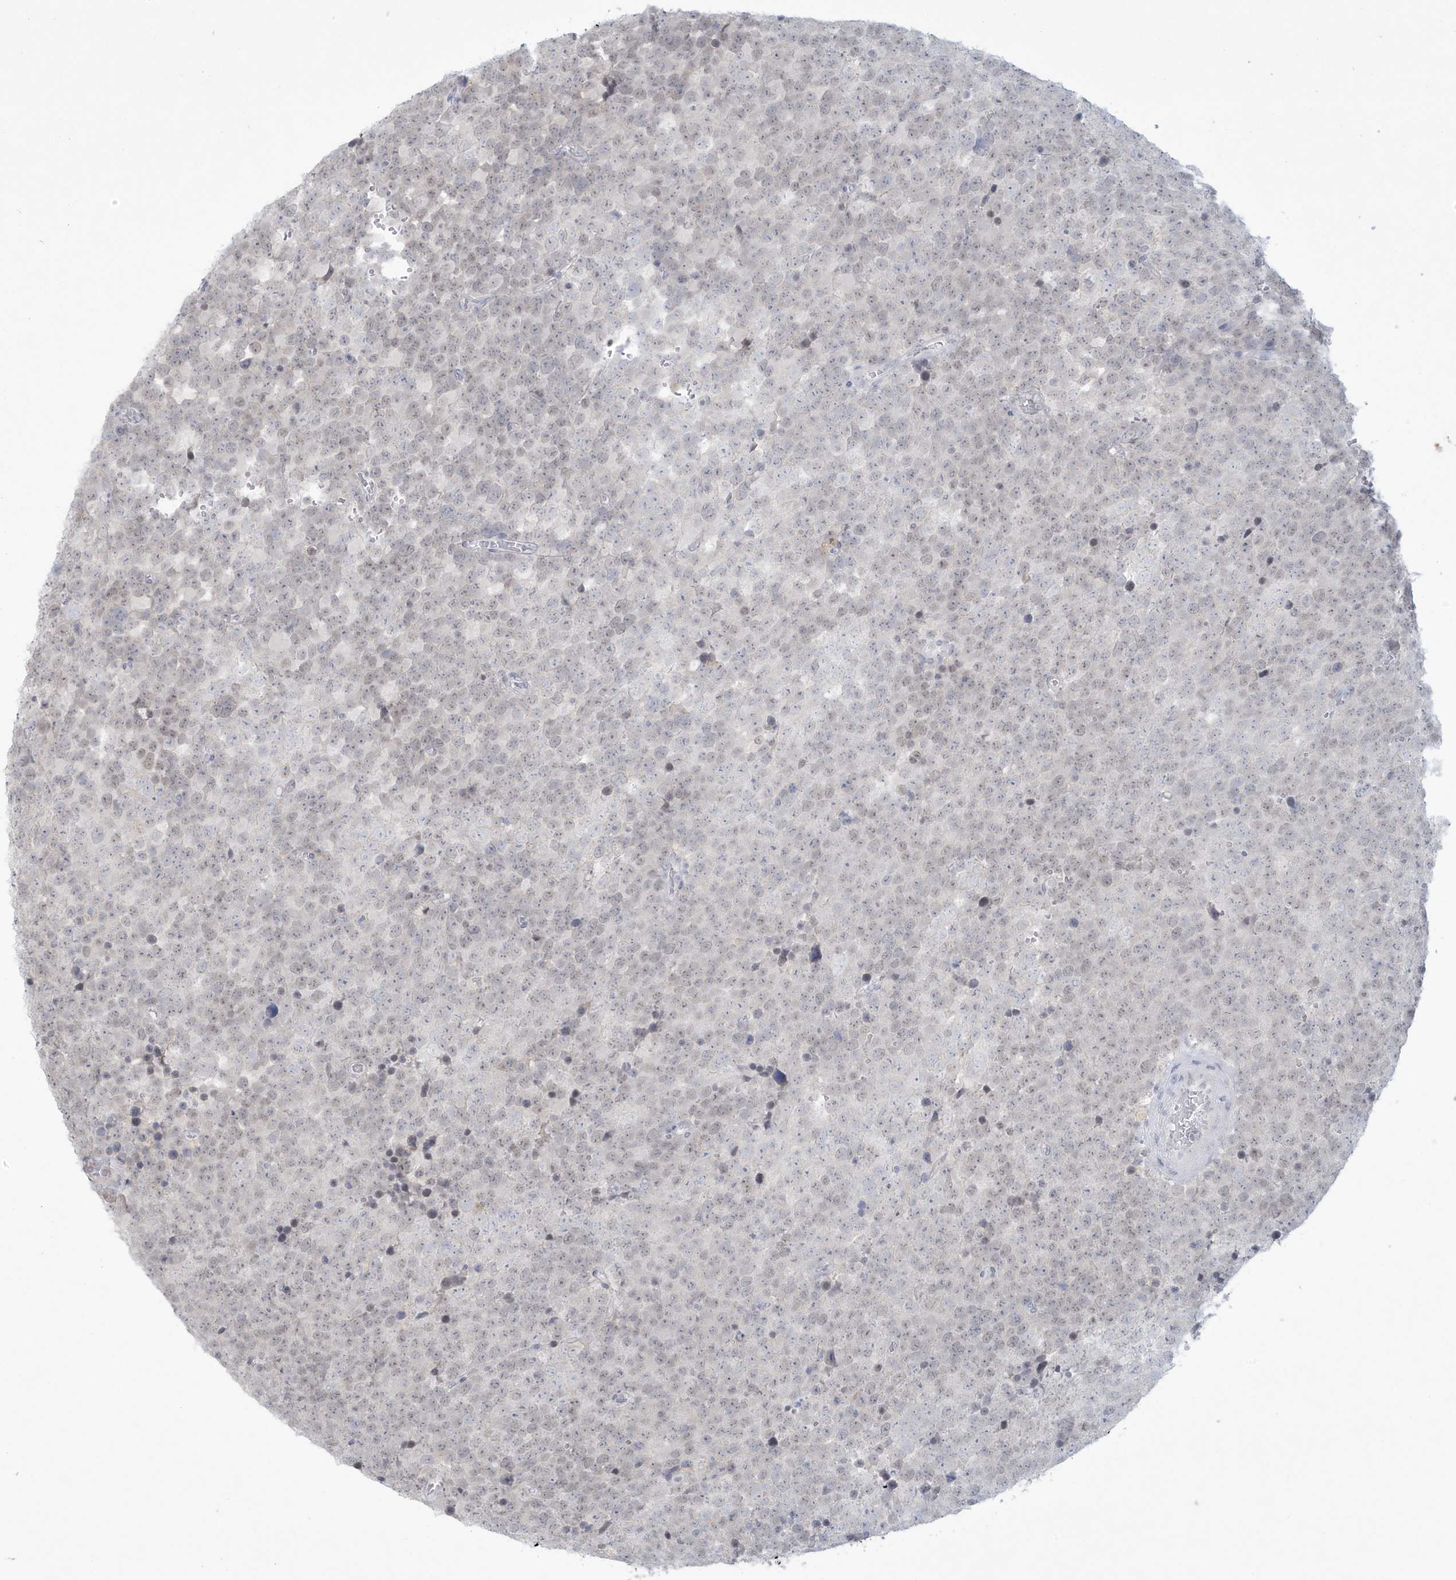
{"staining": {"intensity": "negative", "quantity": "none", "location": "none"}, "tissue": "testis cancer", "cell_type": "Tumor cells", "image_type": "cancer", "snomed": [{"axis": "morphology", "description": "Seminoma, NOS"}, {"axis": "topography", "description": "Testis"}], "caption": "Tumor cells show no significant positivity in testis seminoma.", "gene": "HERC6", "patient": {"sex": "male", "age": 71}}